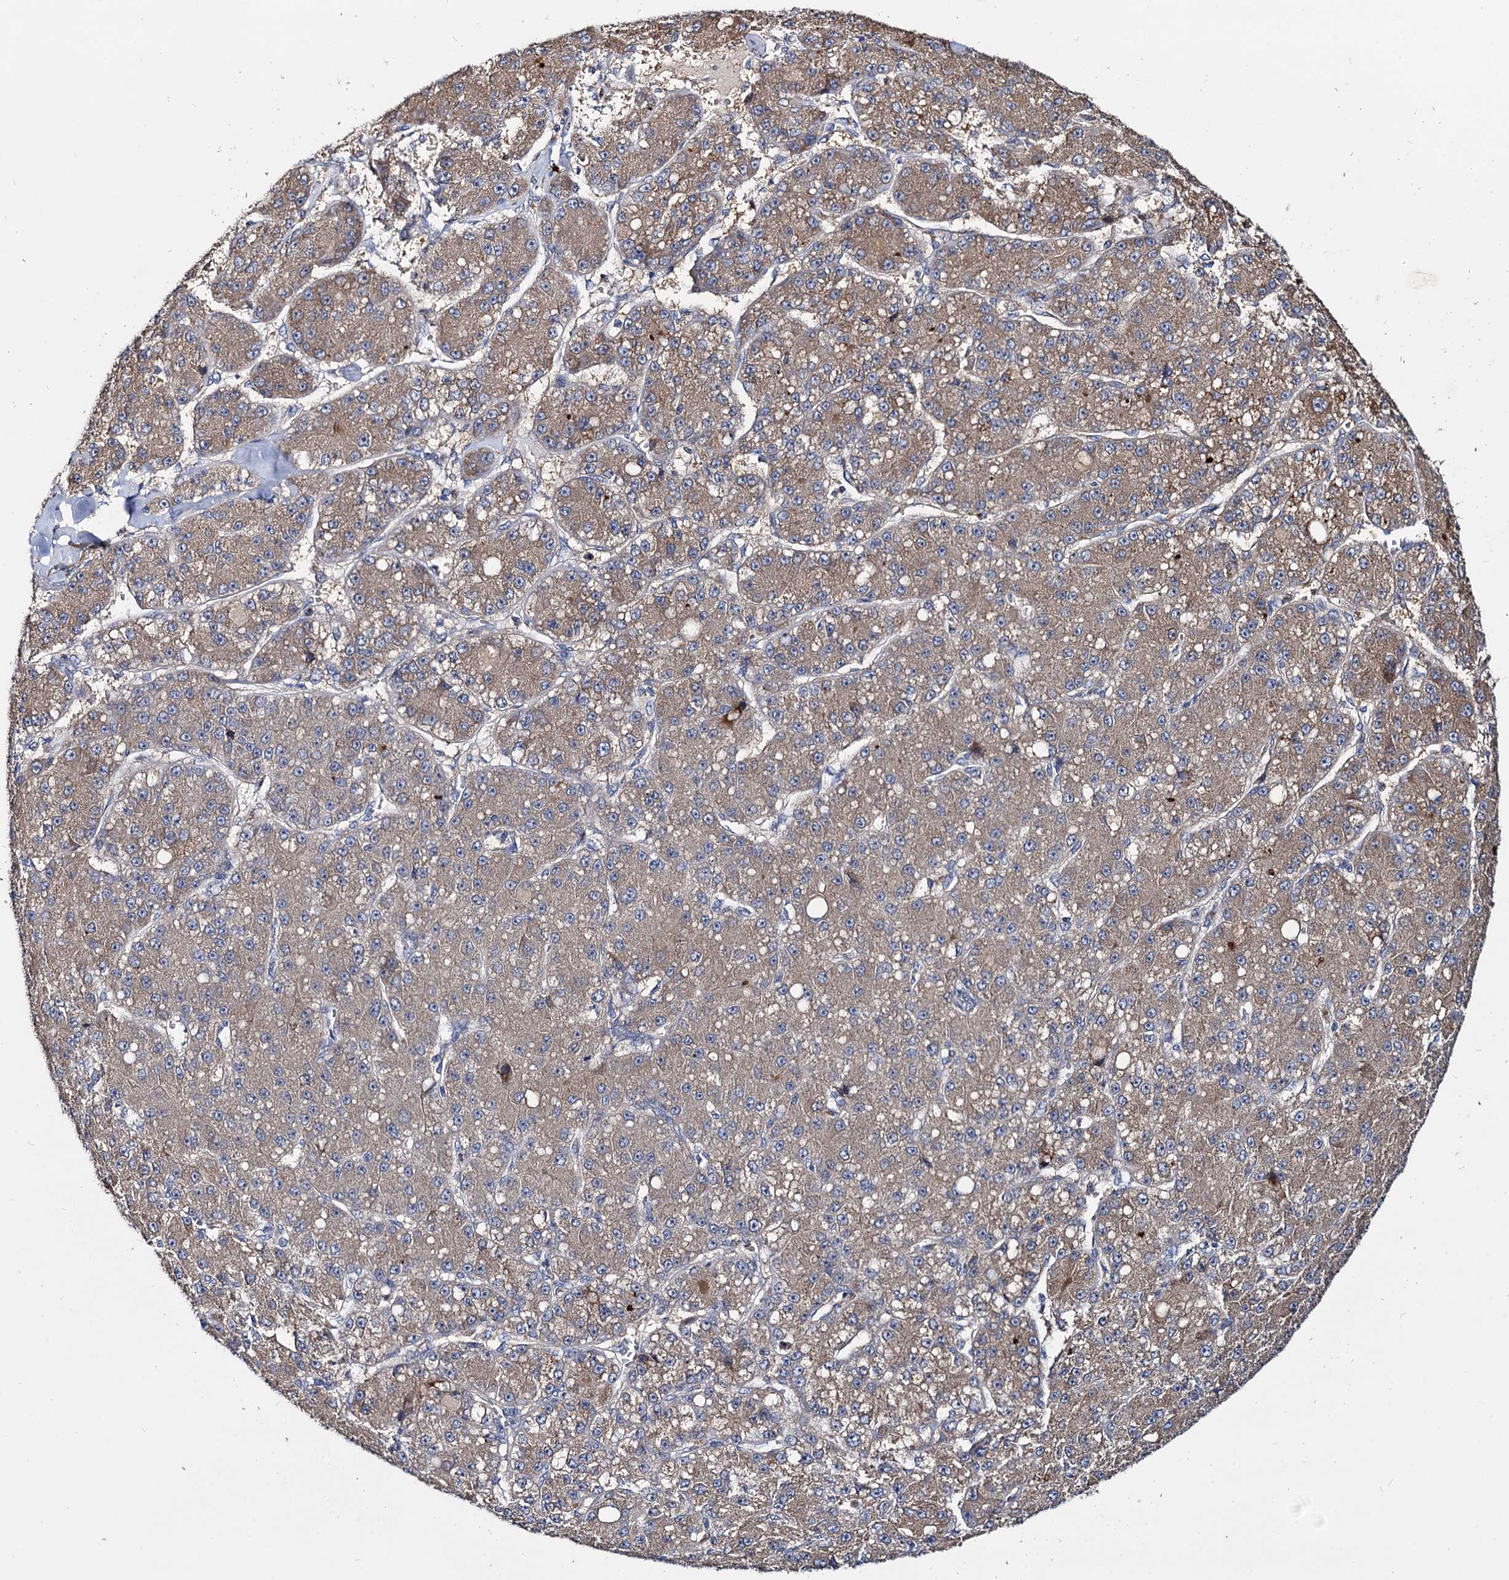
{"staining": {"intensity": "weak", "quantity": ">75%", "location": "cytoplasmic/membranous"}, "tissue": "liver cancer", "cell_type": "Tumor cells", "image_type": "cancer", "snomed": [{"axis": "morphology", "description": "Carcinoma, Hepatocellular, NOS"}, {"axis": "topography", "description": "Liver"}], "caption": "This image demonstrates immunohistochemistry staining of liver hepatocellular carcinoma, with low weak cytoplasmic/membranous positivity in about >75% of tumor cells.", "gene": "CEP192", "patient": {"sex": "male", "age": 67}}